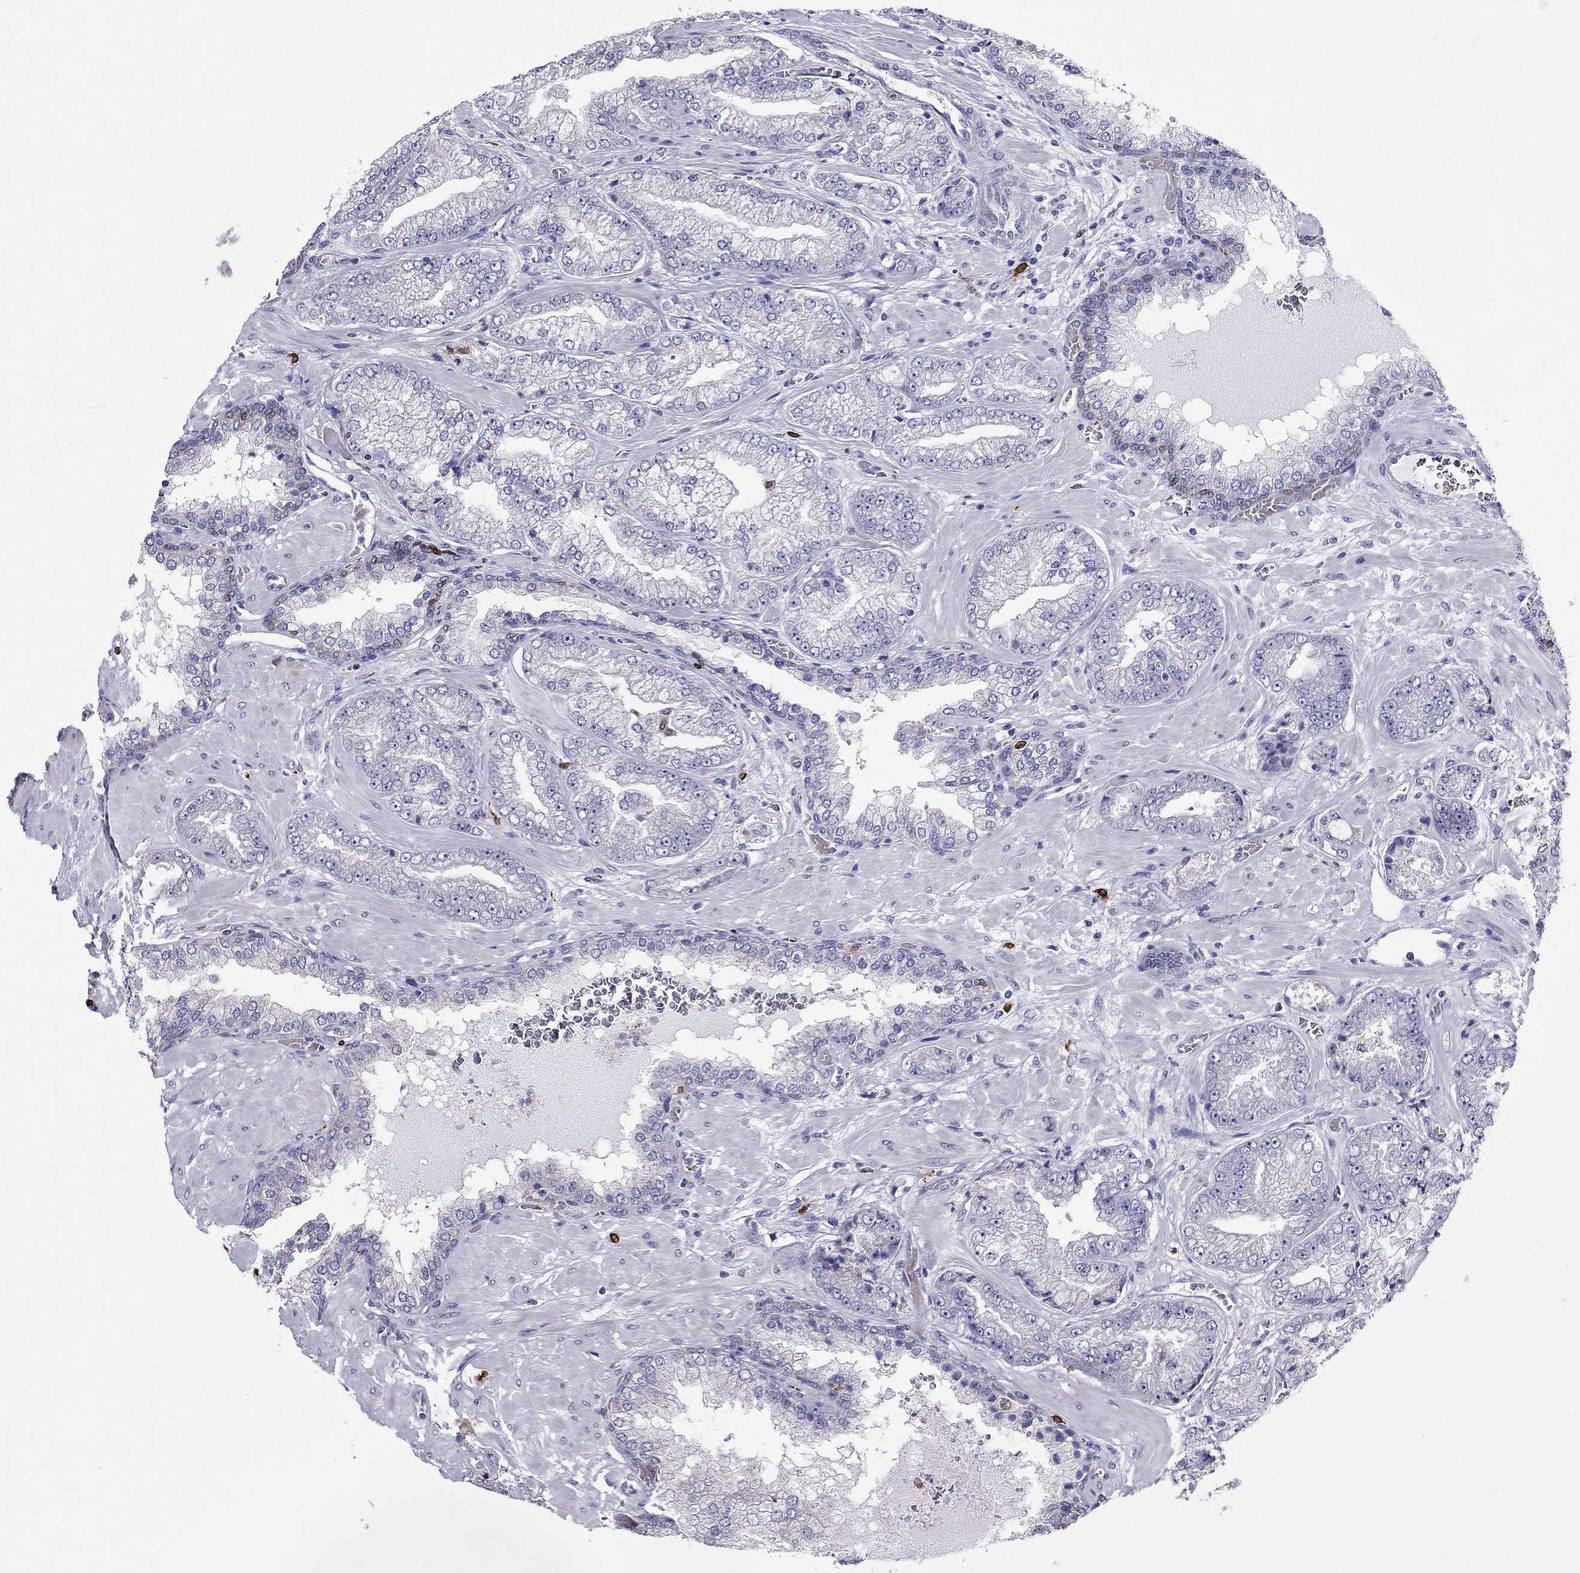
{"staining": {"intensity": "negative", "quantity": "none", "location": "none"}, "tissue": "prostate cancer", "cell_type": "Tumor cells", "image_type": "cancer", "snomed": [{"axis": "morphology", "description": "Adenocarcinoma, Low grade"}, {"axis": "topography", "description": "Prostate"}], "caption": "Prostate adenocarcinoma (low-grade) was stained to show a protein in brown. There is no significant staining in tumor cells. Nuclei are stained in blue.", "gene": "ADORA2A", "patient": {"sex": "male", "age": 57}}